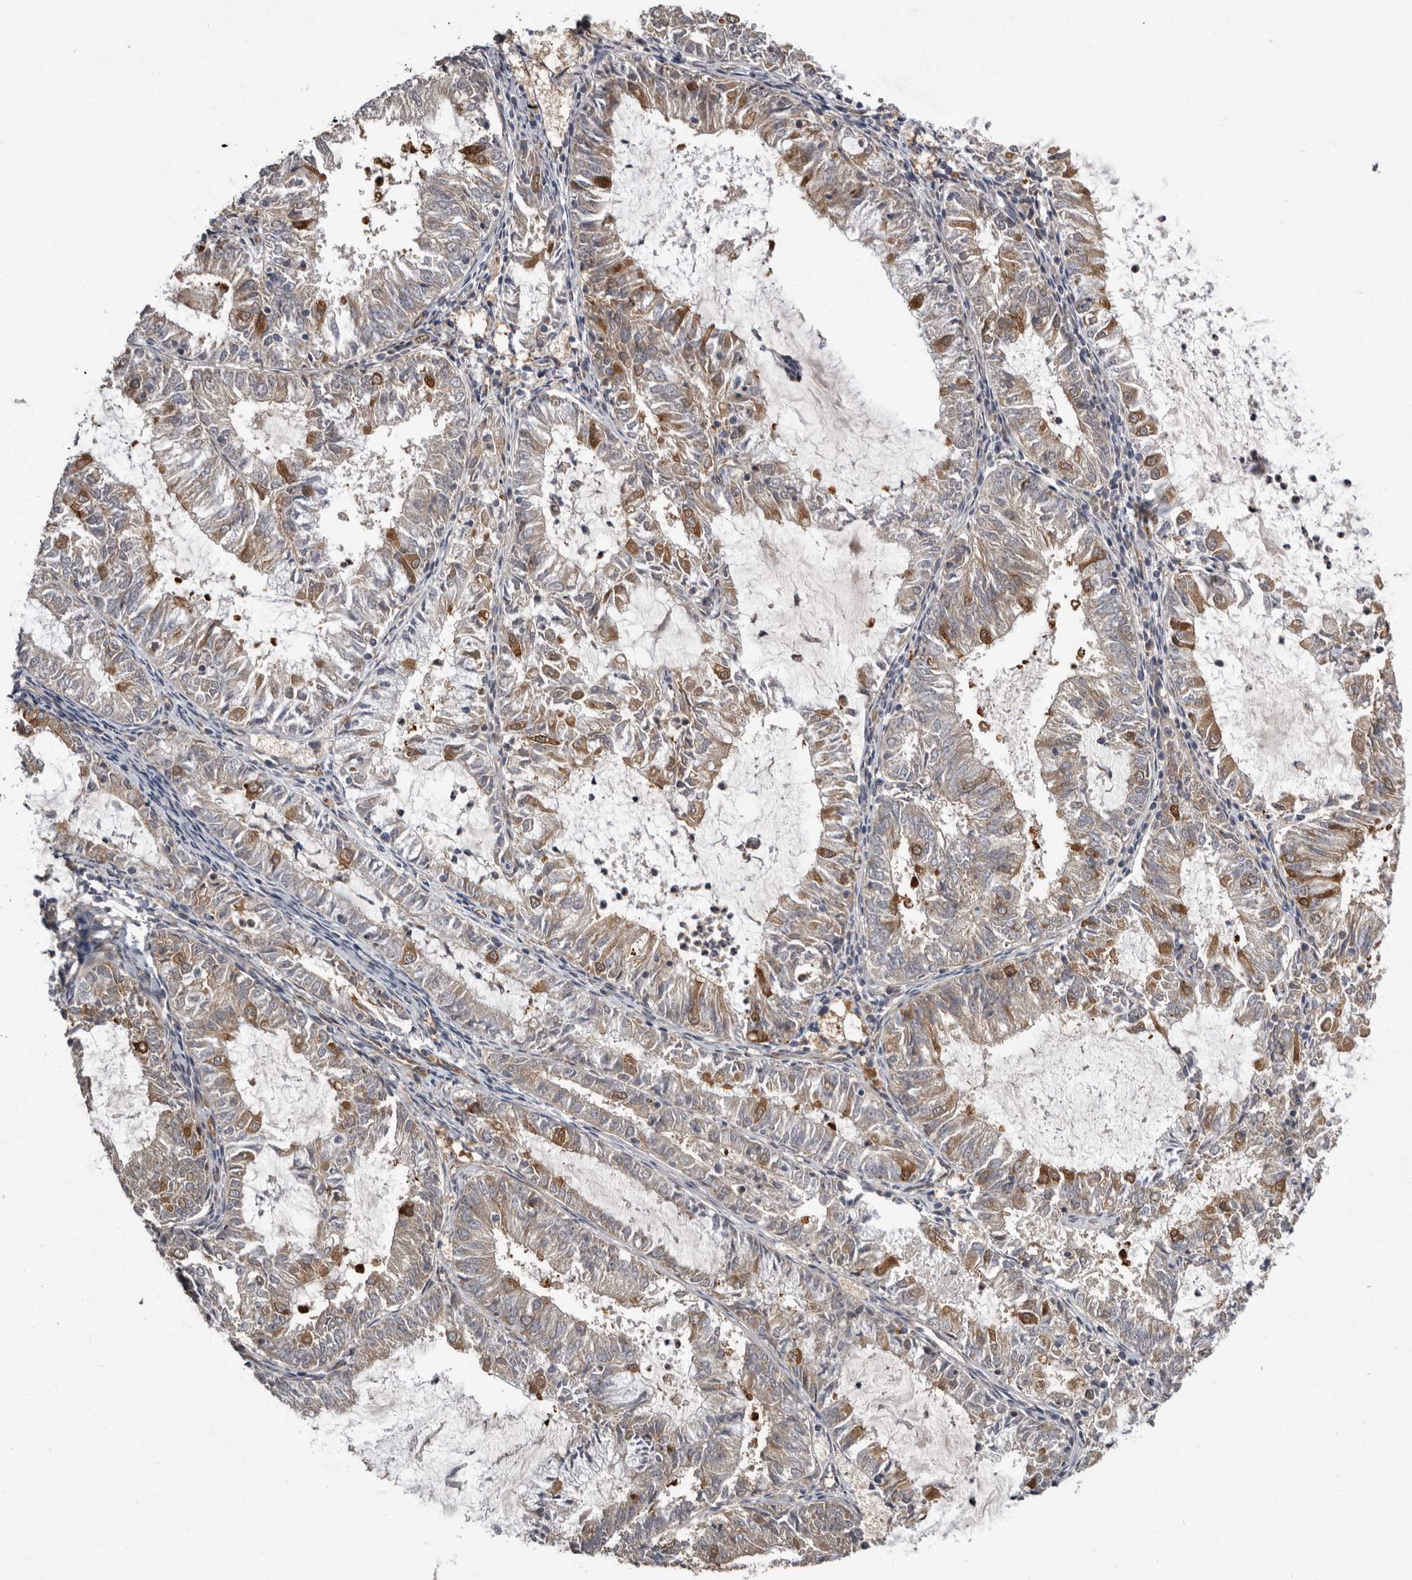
{"staining": {"intensity": "moderate", "quantity": "25%-75%", "location": "cytoplasmic/membranous"}, "tissue": "endometrial cancer", "cell_type": "Tumor cells", "image_type": "cancer", "snomed": [{"axis": "morphology", "description": "Adenocarcinoma, NOS"}, {"axis": "topography", "description": "Endometrium"}], "caption": "Tumor cells reveal medium levels of moderate cytoplasmic/membranous staining in about 25%-75% of cells in human adenocarcinoma (endometrial). The protein of interest is shown in brown color, while the nuclei are stained blue.", "gene": "ENAH", "patient": {"sex": "female", "age": 57}}